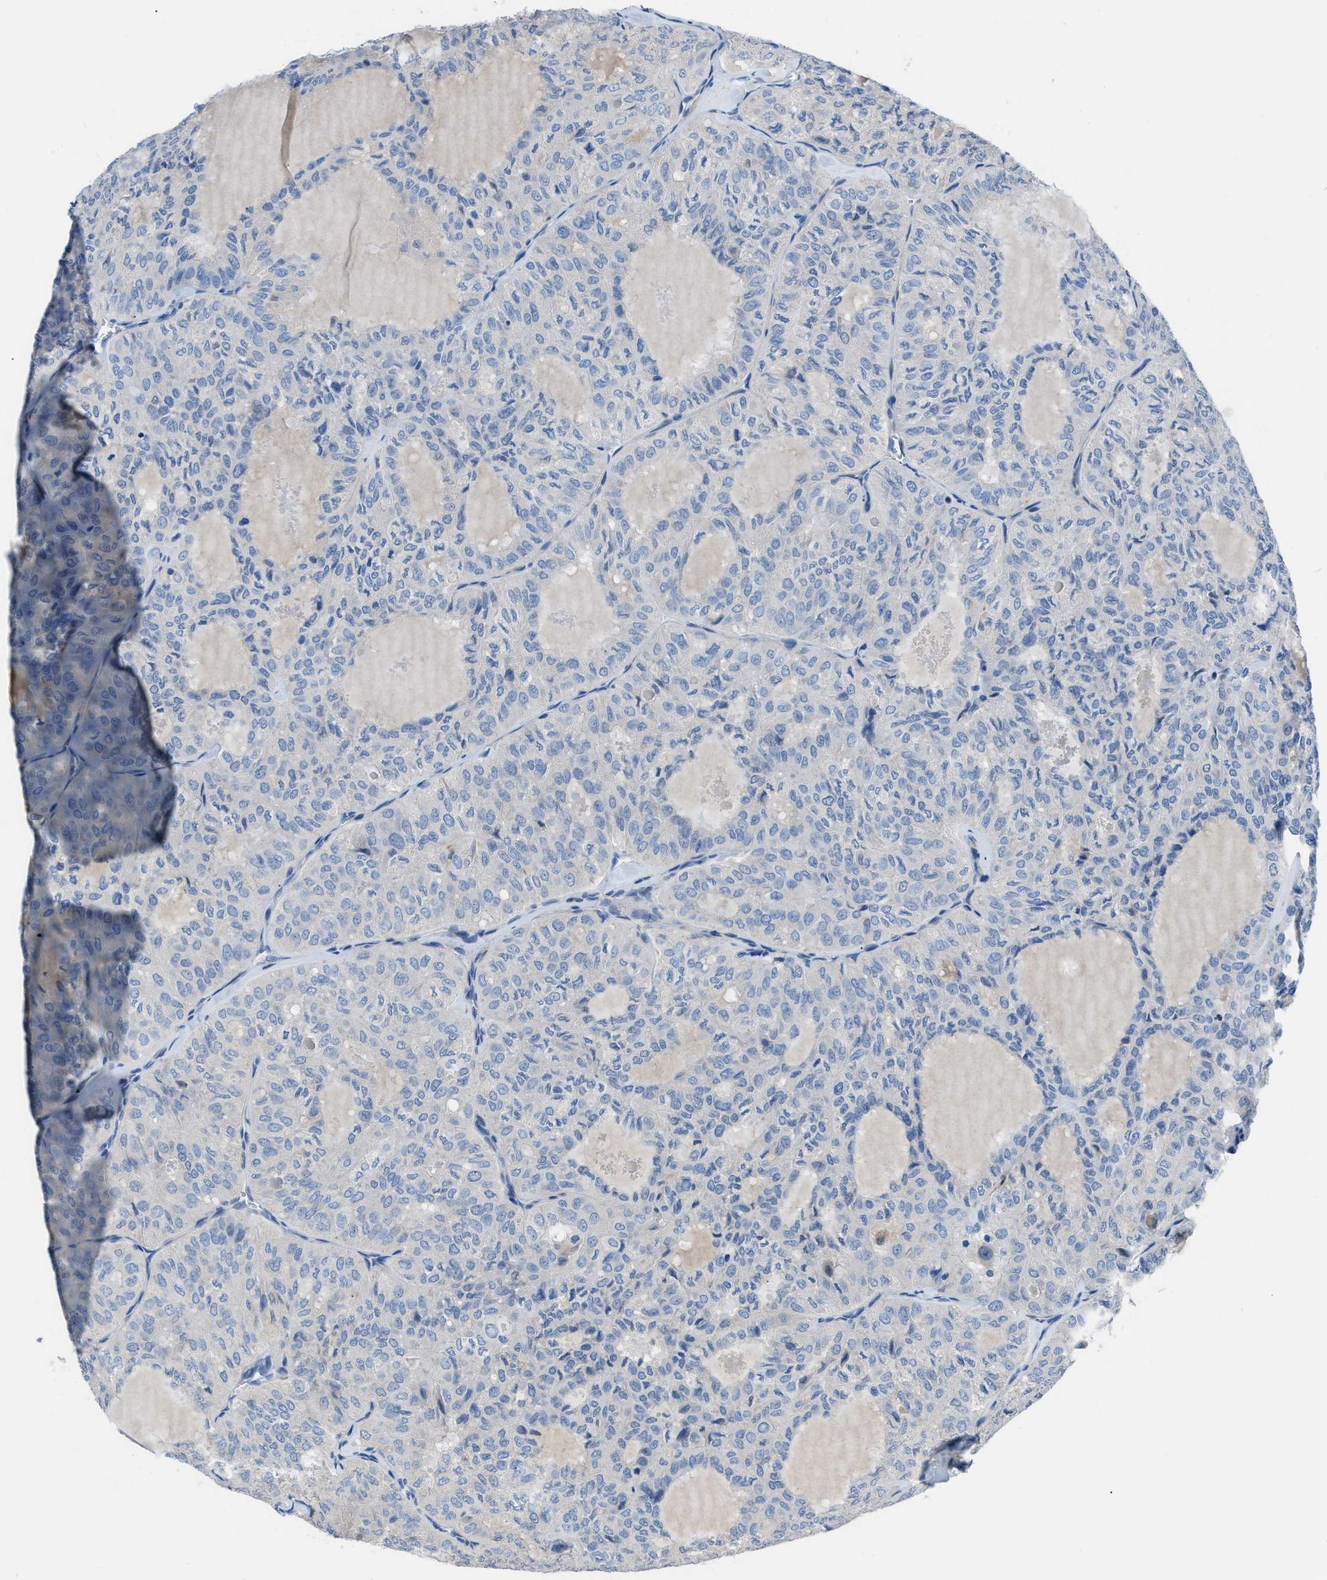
{"staining": {"intensity": "negative", "quantity": "none", "location": "none"}, "tissue": "thyroid cancer", "cell_type": "Tumor cells", "image_type": "cancer", "snomed": [{"axis": "morphology", "description": "Follicular adenoma carcinoma, NOS"}, {"axis": "topography", "description": "Thyroid gland"}], "caption": "A high-resolution photomicrograph shows immunohistochemistry staining of follicular adenoma carcinoma (thyroid), which reveals no significant staining in tumor cells.", "gene": "ITPR1", "patient": {"sex": "male", "age": 75}}